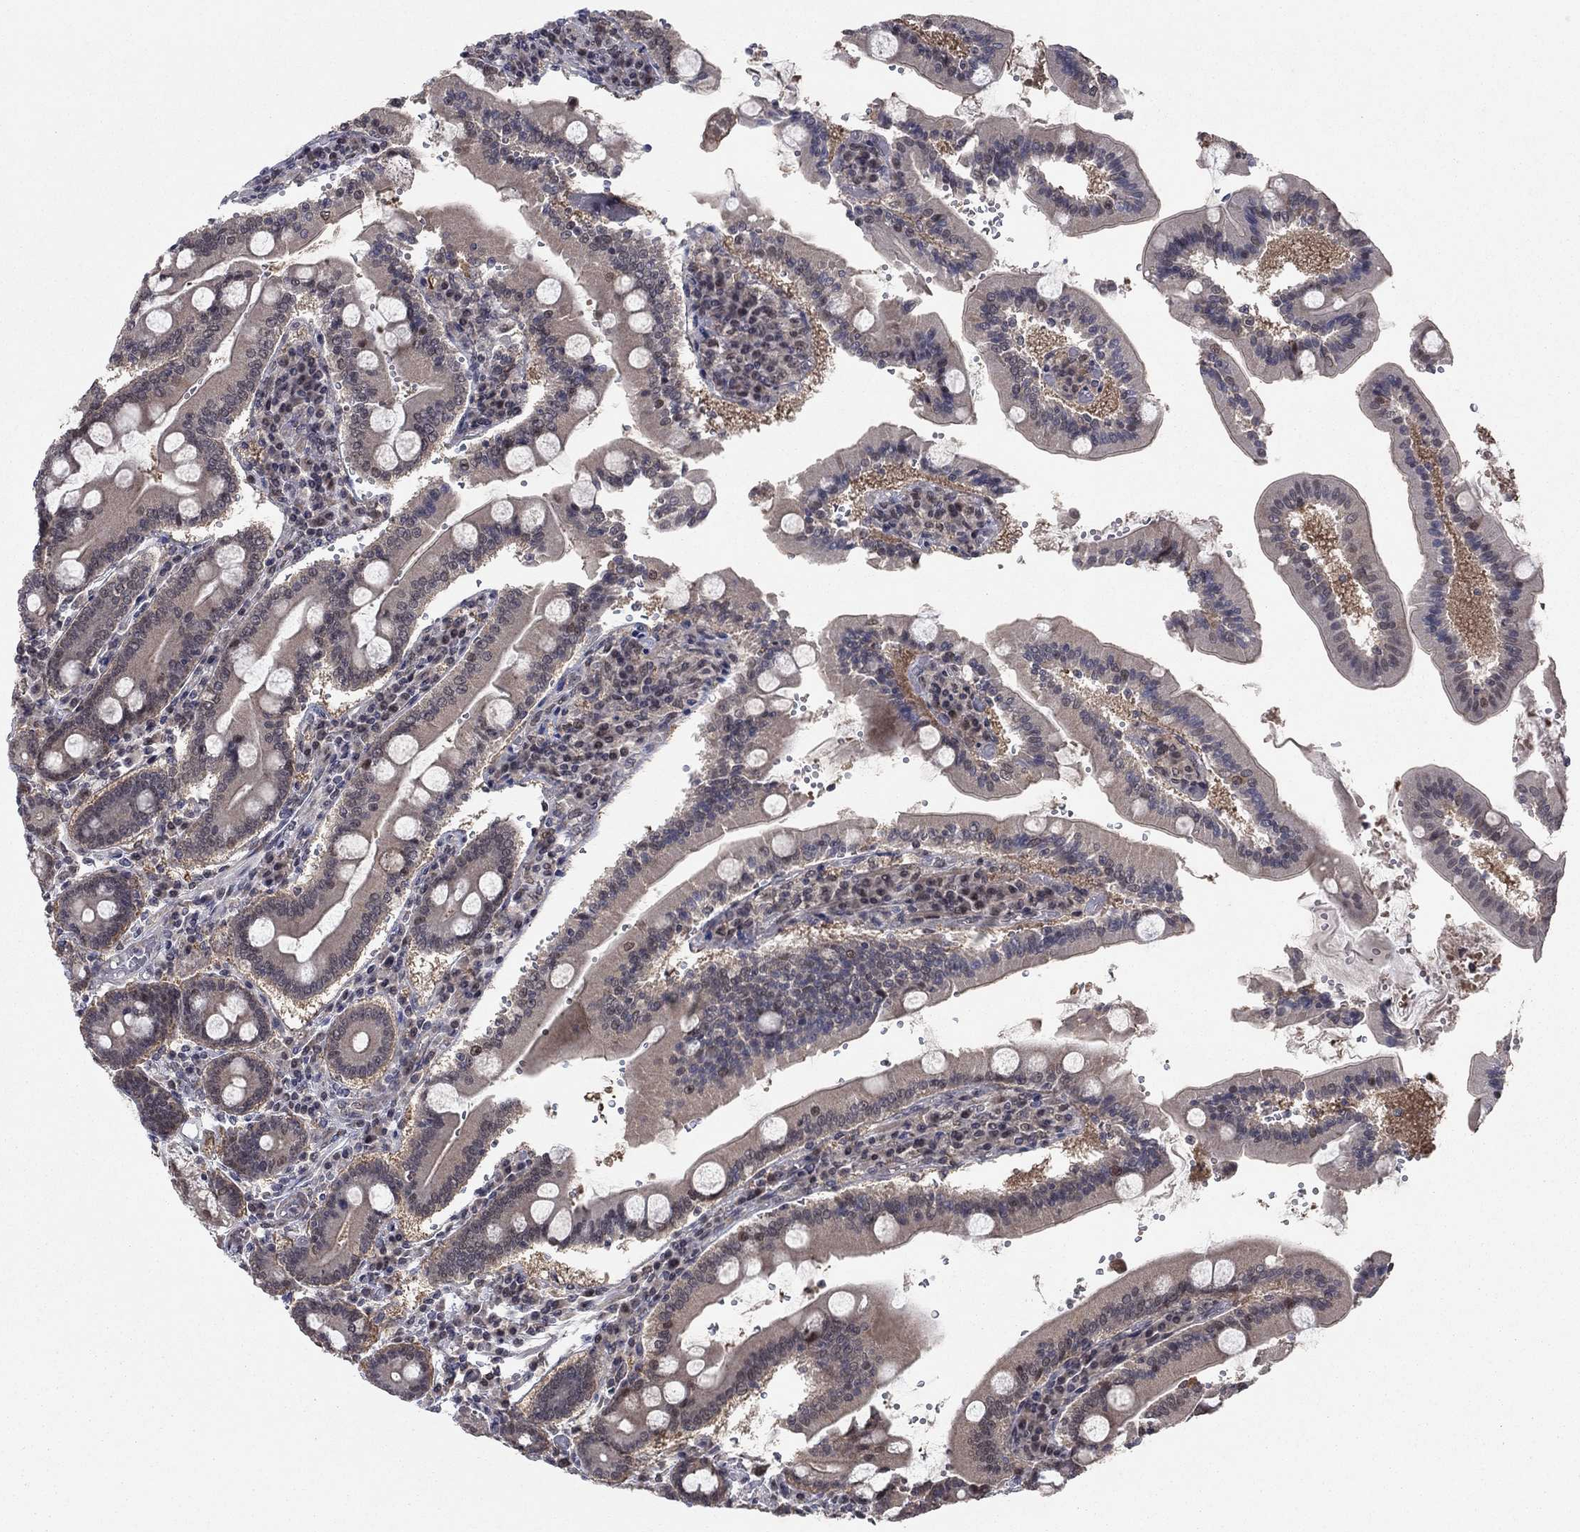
{"staining": {"intensity": "strong", "quantity": "25%-75%", "location": "cytoplasmic/membranous"}, "tissue": "duodenum", "cell_type": "Glandular cells", "image_type": "normal", "snomed": [{"axis": "morphology", "description": "Normal tissue, NOS"}, {"axis": "topography", "description": "Duodenum"}], "caption": "An image showing strong cytoplasmic/membranous expression in about 25%-75% of glandular cells in normal duodenum, as visualized by brown immunohistochemical staining.", "gene": "PSMC1", "patient": {"sex": "female", "age": 62}}